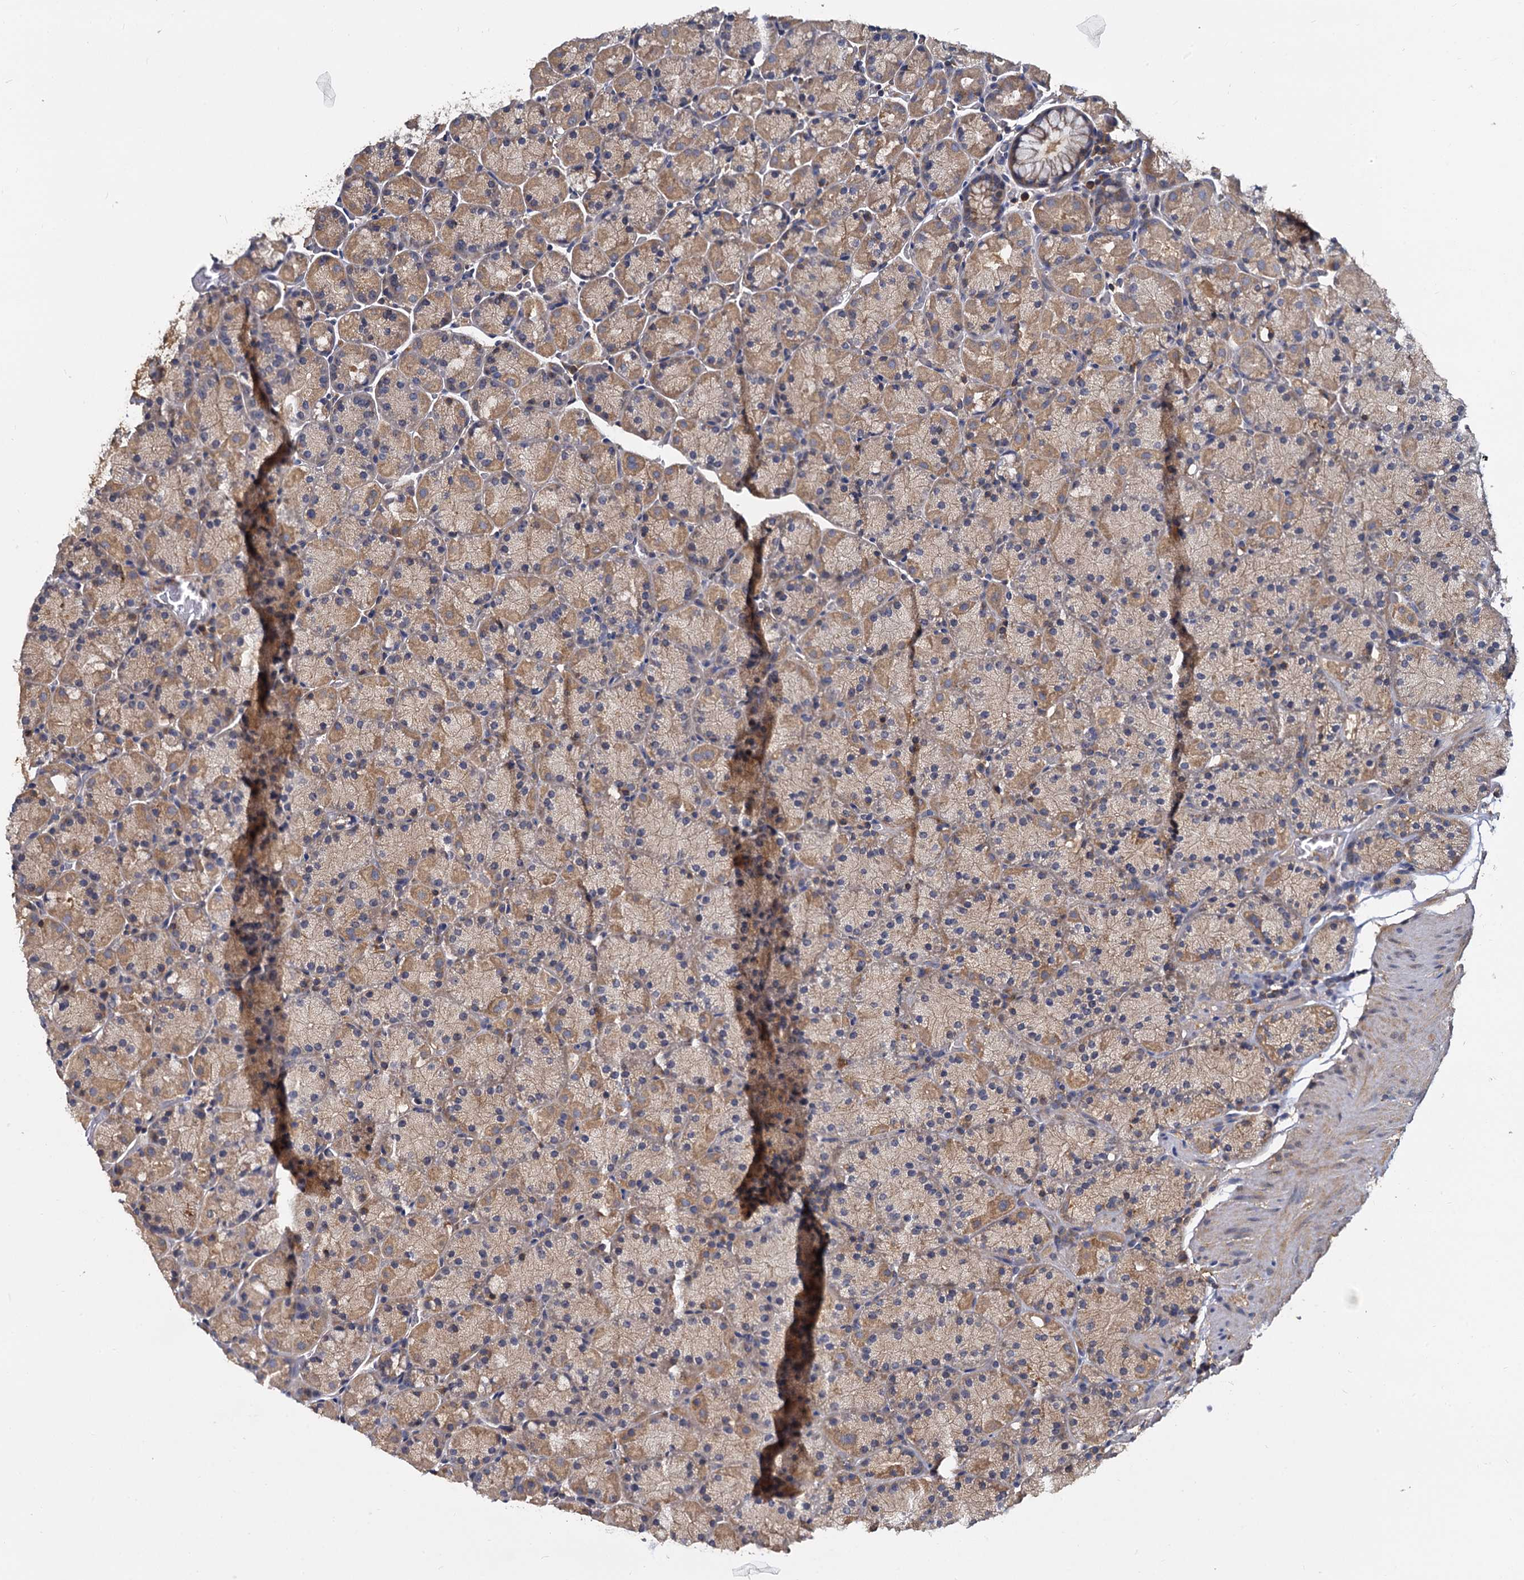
{"staining": {"intensity": "moderate", "quantity": ">75%", "location": "cytoplasmic/membranous"}, "tissue": "stomach", "cell_type": "Glandular cells", "image_type": "normal", "snomed": [{"axis": "morphology", "description": "Normal tissue, NOS"}, {"axis": "topography", "description": "Stomach, upper"}, {"axis": "topography", "description": "Stomach, lower"}], "caption": "Approximately >75% of glandular cells in normal stomach show moderate cytoplasmic/membranous protein expression as visualized by brown immunohistochemical staining.", "gene": "ANKRD13A", "patient": {"sex": "male", "age": 80}}